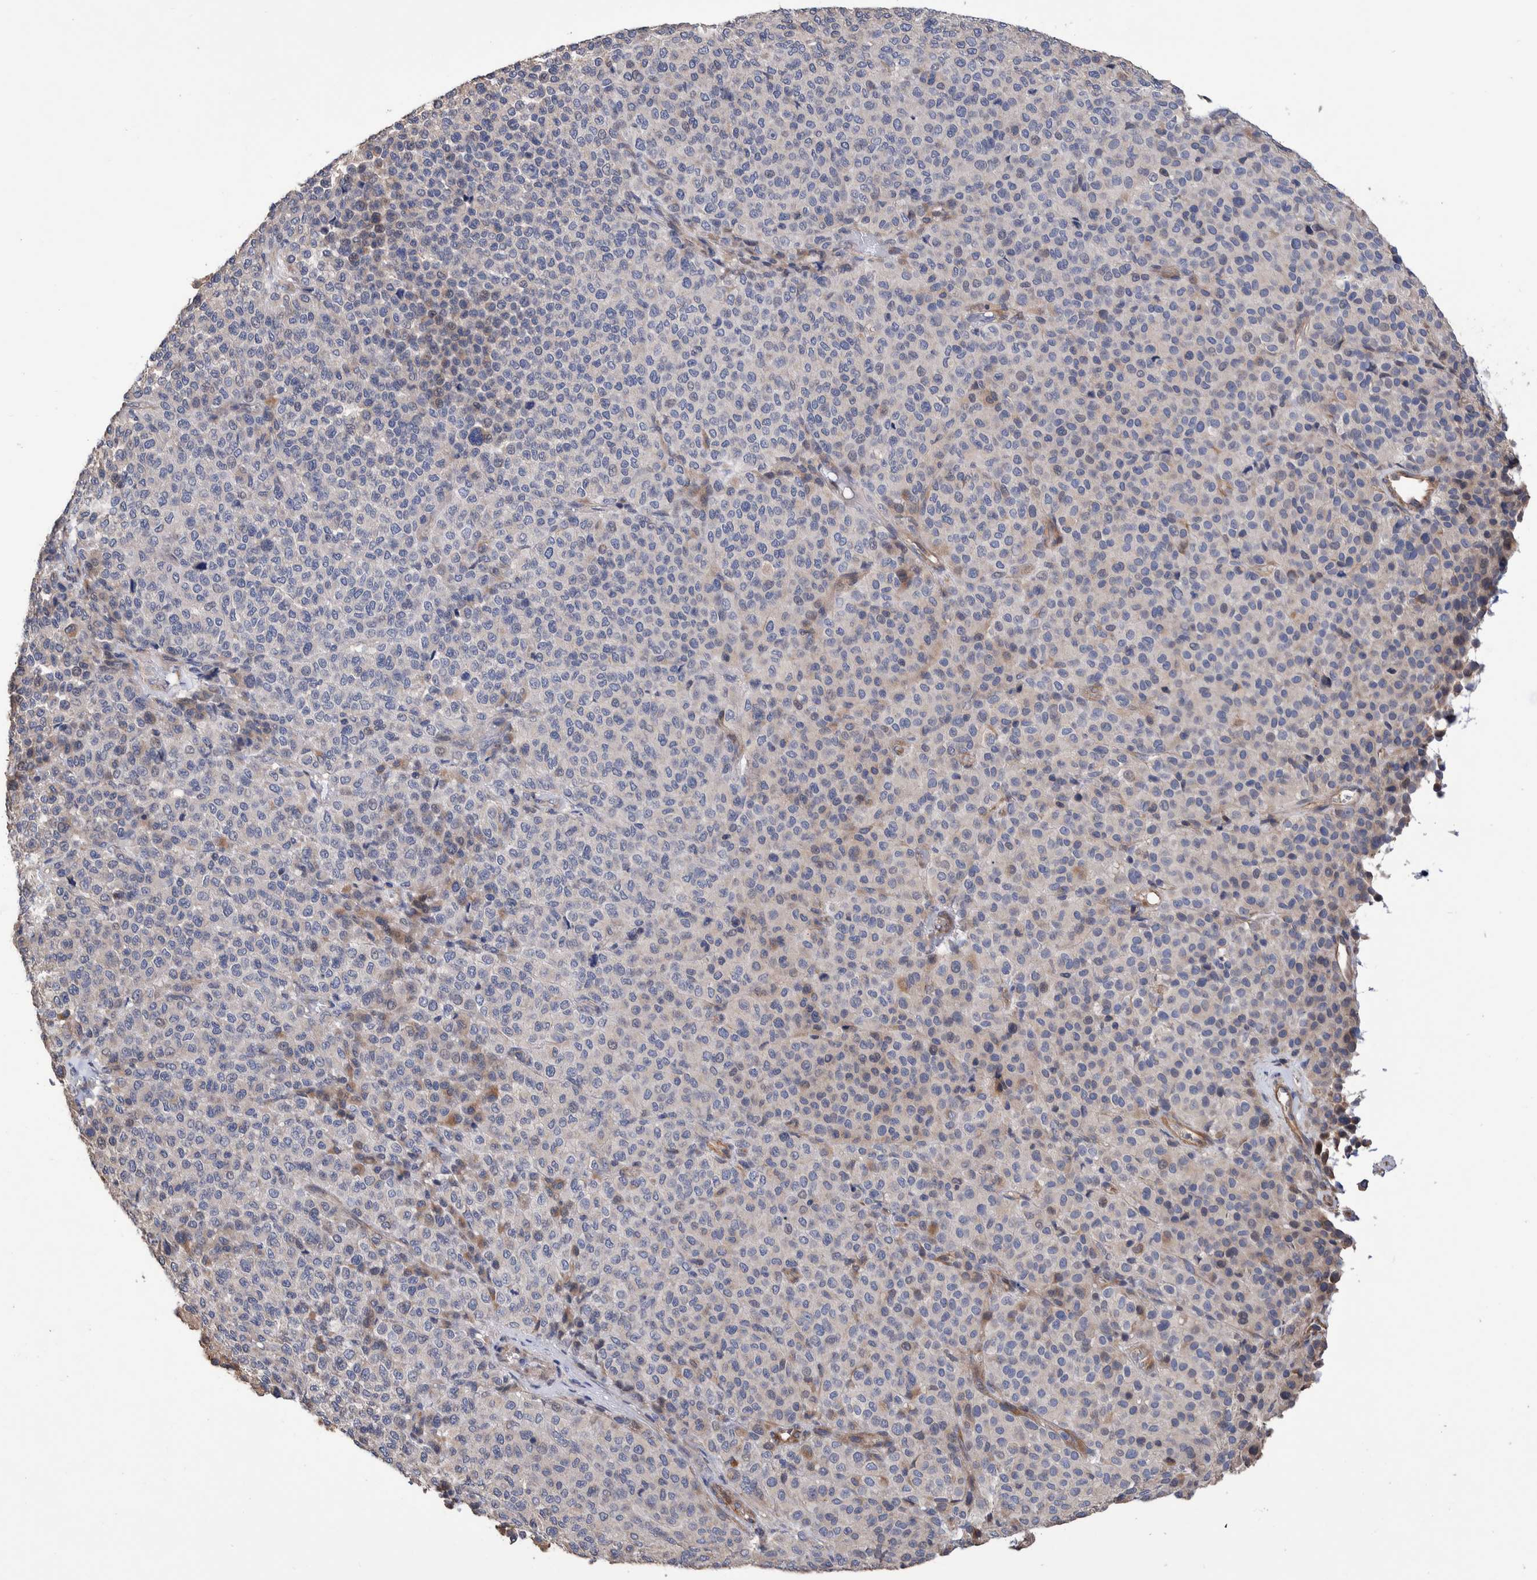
{"staining": {"intensity": "negative", "quantity": "none", "location": "none"}, "tissue": "melanoma", "cell_type": "Tumor cells", "image_type": "cancer", "snomed": [{"axis": "morphology", "description": "Malignant melanoma, Metastatic site"}, {"axis": "topography", "description": "Pancreas"}], "caption": "High magnification brightfield microscopy of malignant melanoma (metastatic site) stained with DAB (brown) and counterstained with hematoxylin (blue): tumor cells show no significant positivity.", "gene": "SLC45A4", "patient": {"sex": "female", "age": 30}}